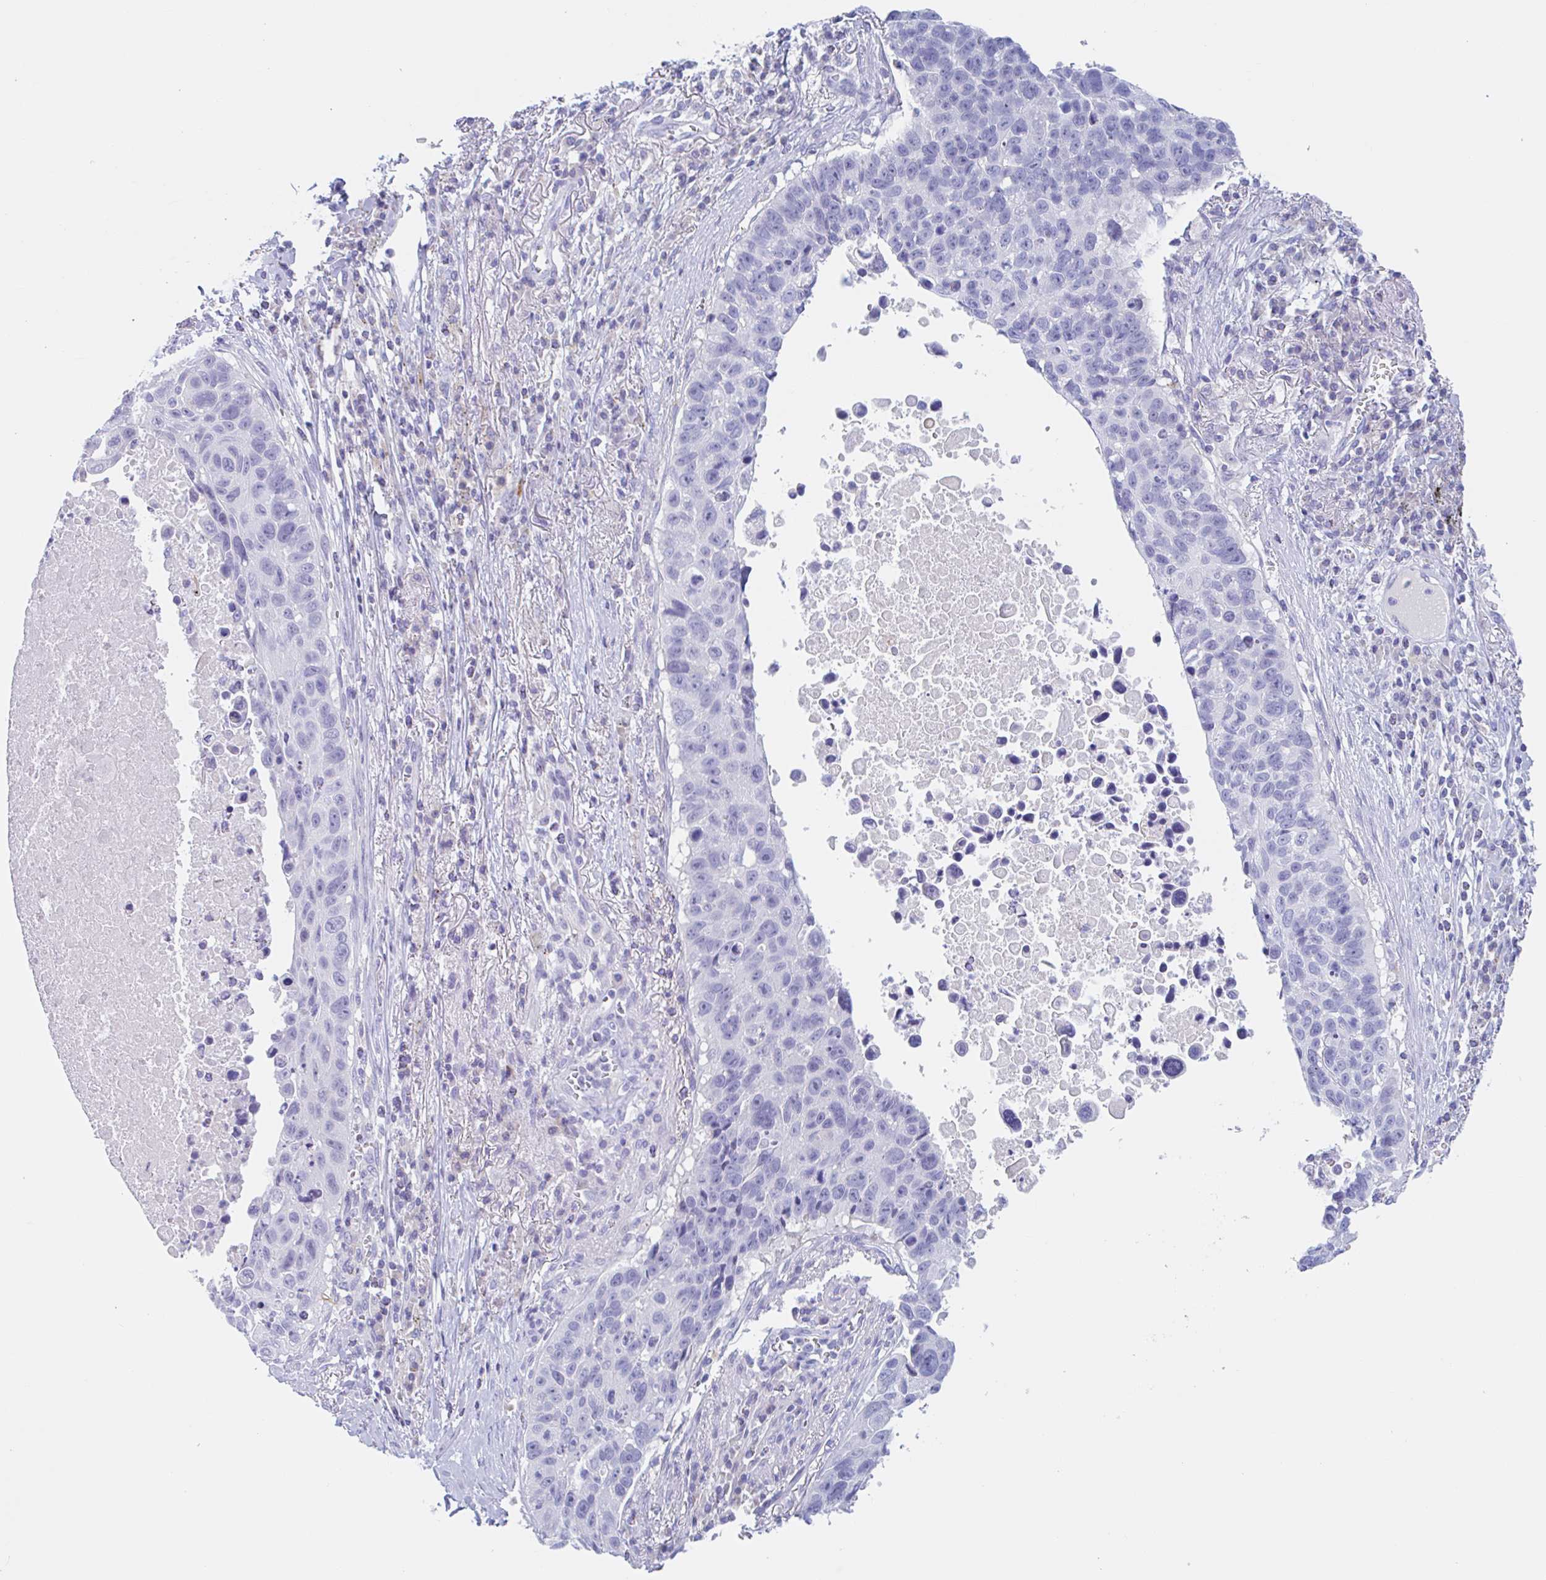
{"staining": {"intensity": "negative", "quantity": "none", "location": "none"}, "tissue": "lung cancer", "cell_type": "Tumor cells", "image_type": "cancer", "snomed": [{"axis": "morphology", "description": "Squamous cell carcinoma, NOS"}, {"axis": "topography", "description": "Lung"}], "caption": "This histopathology image is of squamous cell carcinoma (lung) stained with IHC to label a protein in brown with the nuclei are counter-stained blue. There is no expression in tumor cells.", "gene": "ANKRD9", "patient": {"sex": "male", "age": 66}}